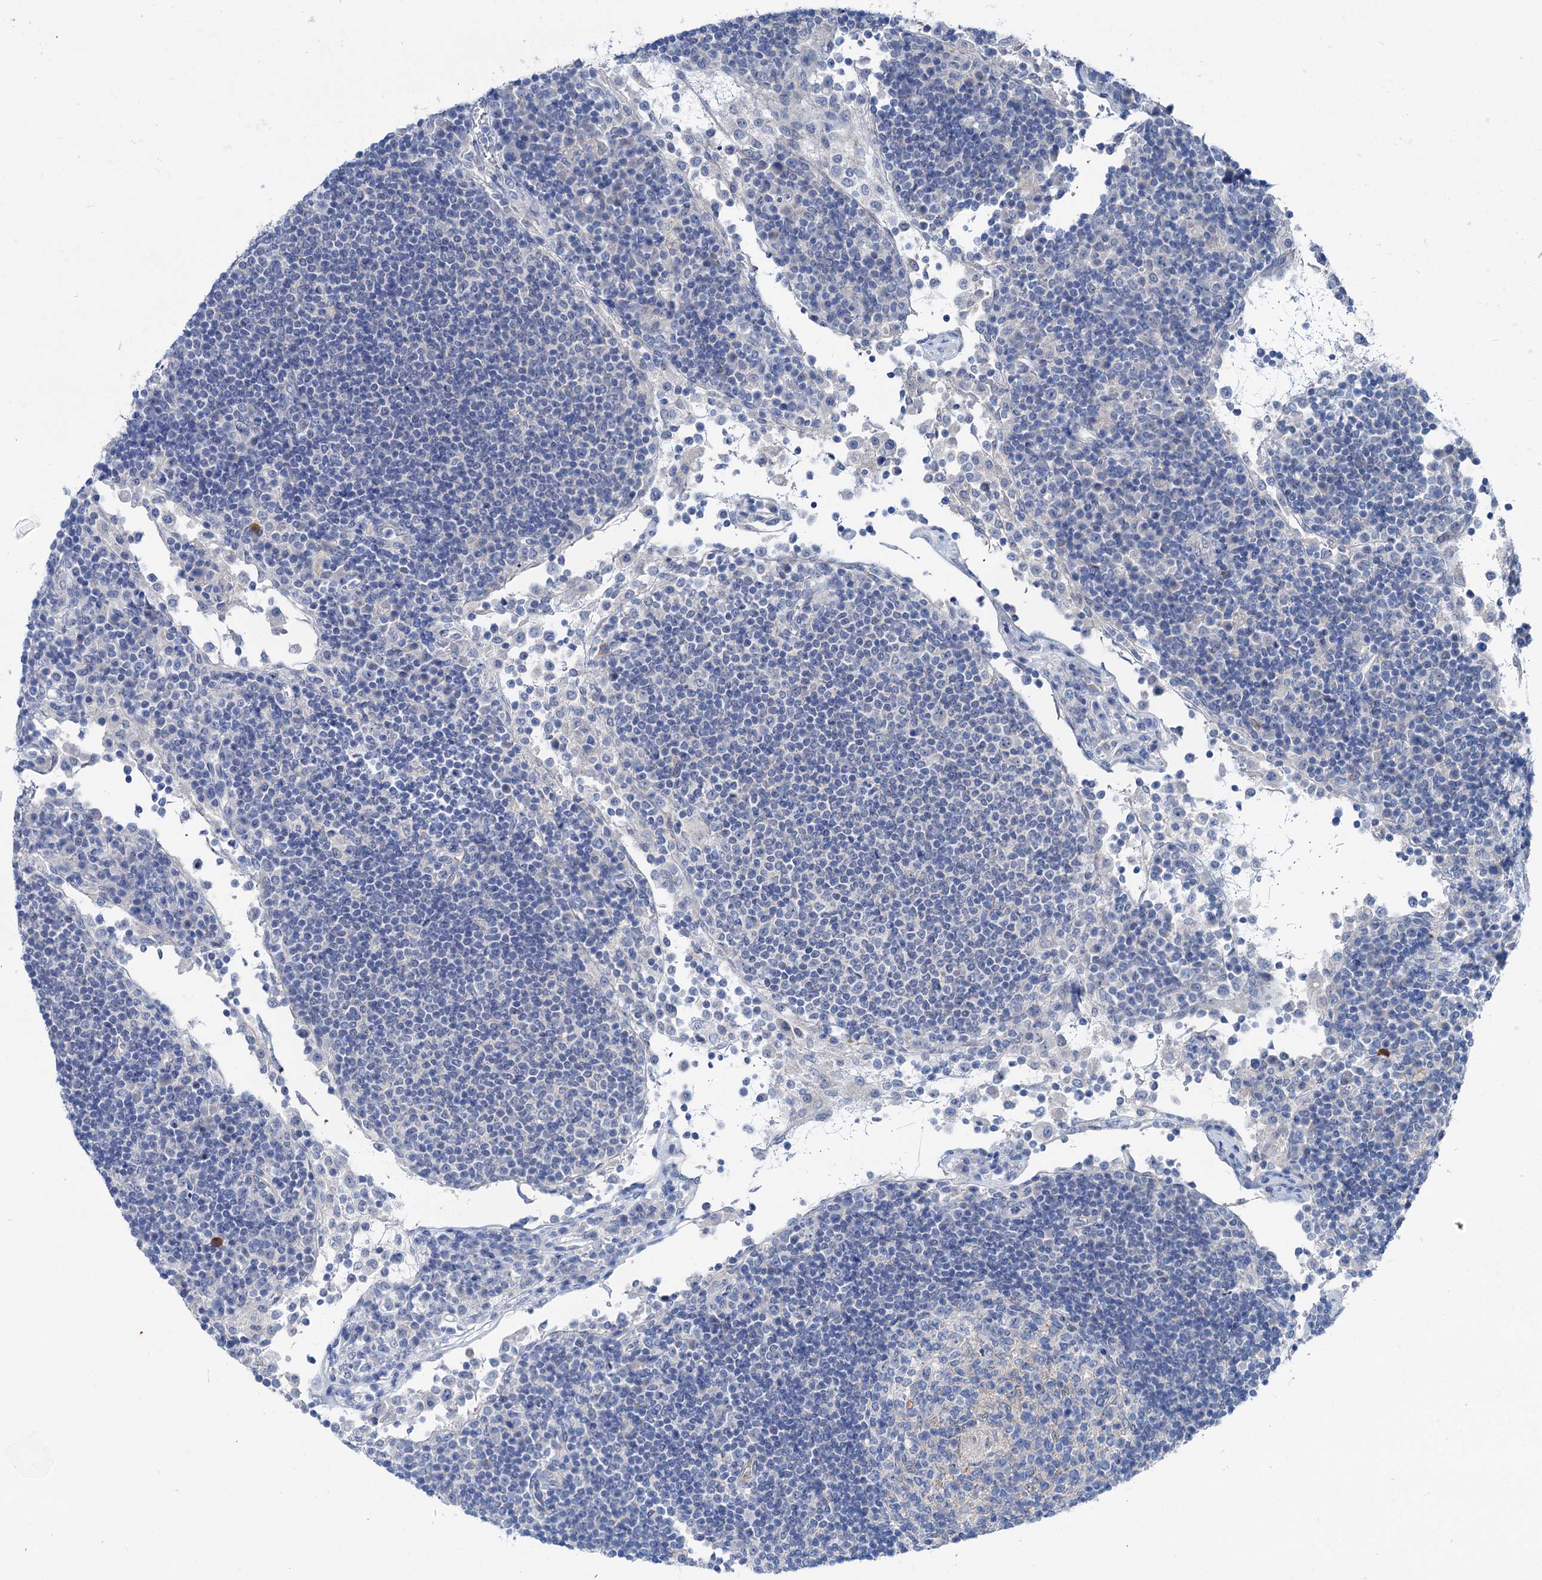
{"staining": {"intensity": "negative", "quantity": "none", "location": "none"}, "tissue": "lymph node", "cell_type": "Germinal center cells", "image_type": "normal", "snomed": [{"axis": "morphology", "description": "Normal tissue, NOS"}, {"axis": "topography", "description": "Lymph node"}], "caption": "Immunohistochemistry (IHC) image of unremarkable lymph node: lymph node stained with DAB shows no significant protein positivity in germinal center cells. (DAB (3,3'-diaminobenzidine) IHC with hematoxylin counter stain).", "gene": "SHROOM1", "patient": {"sex": "female", "age": 53}}